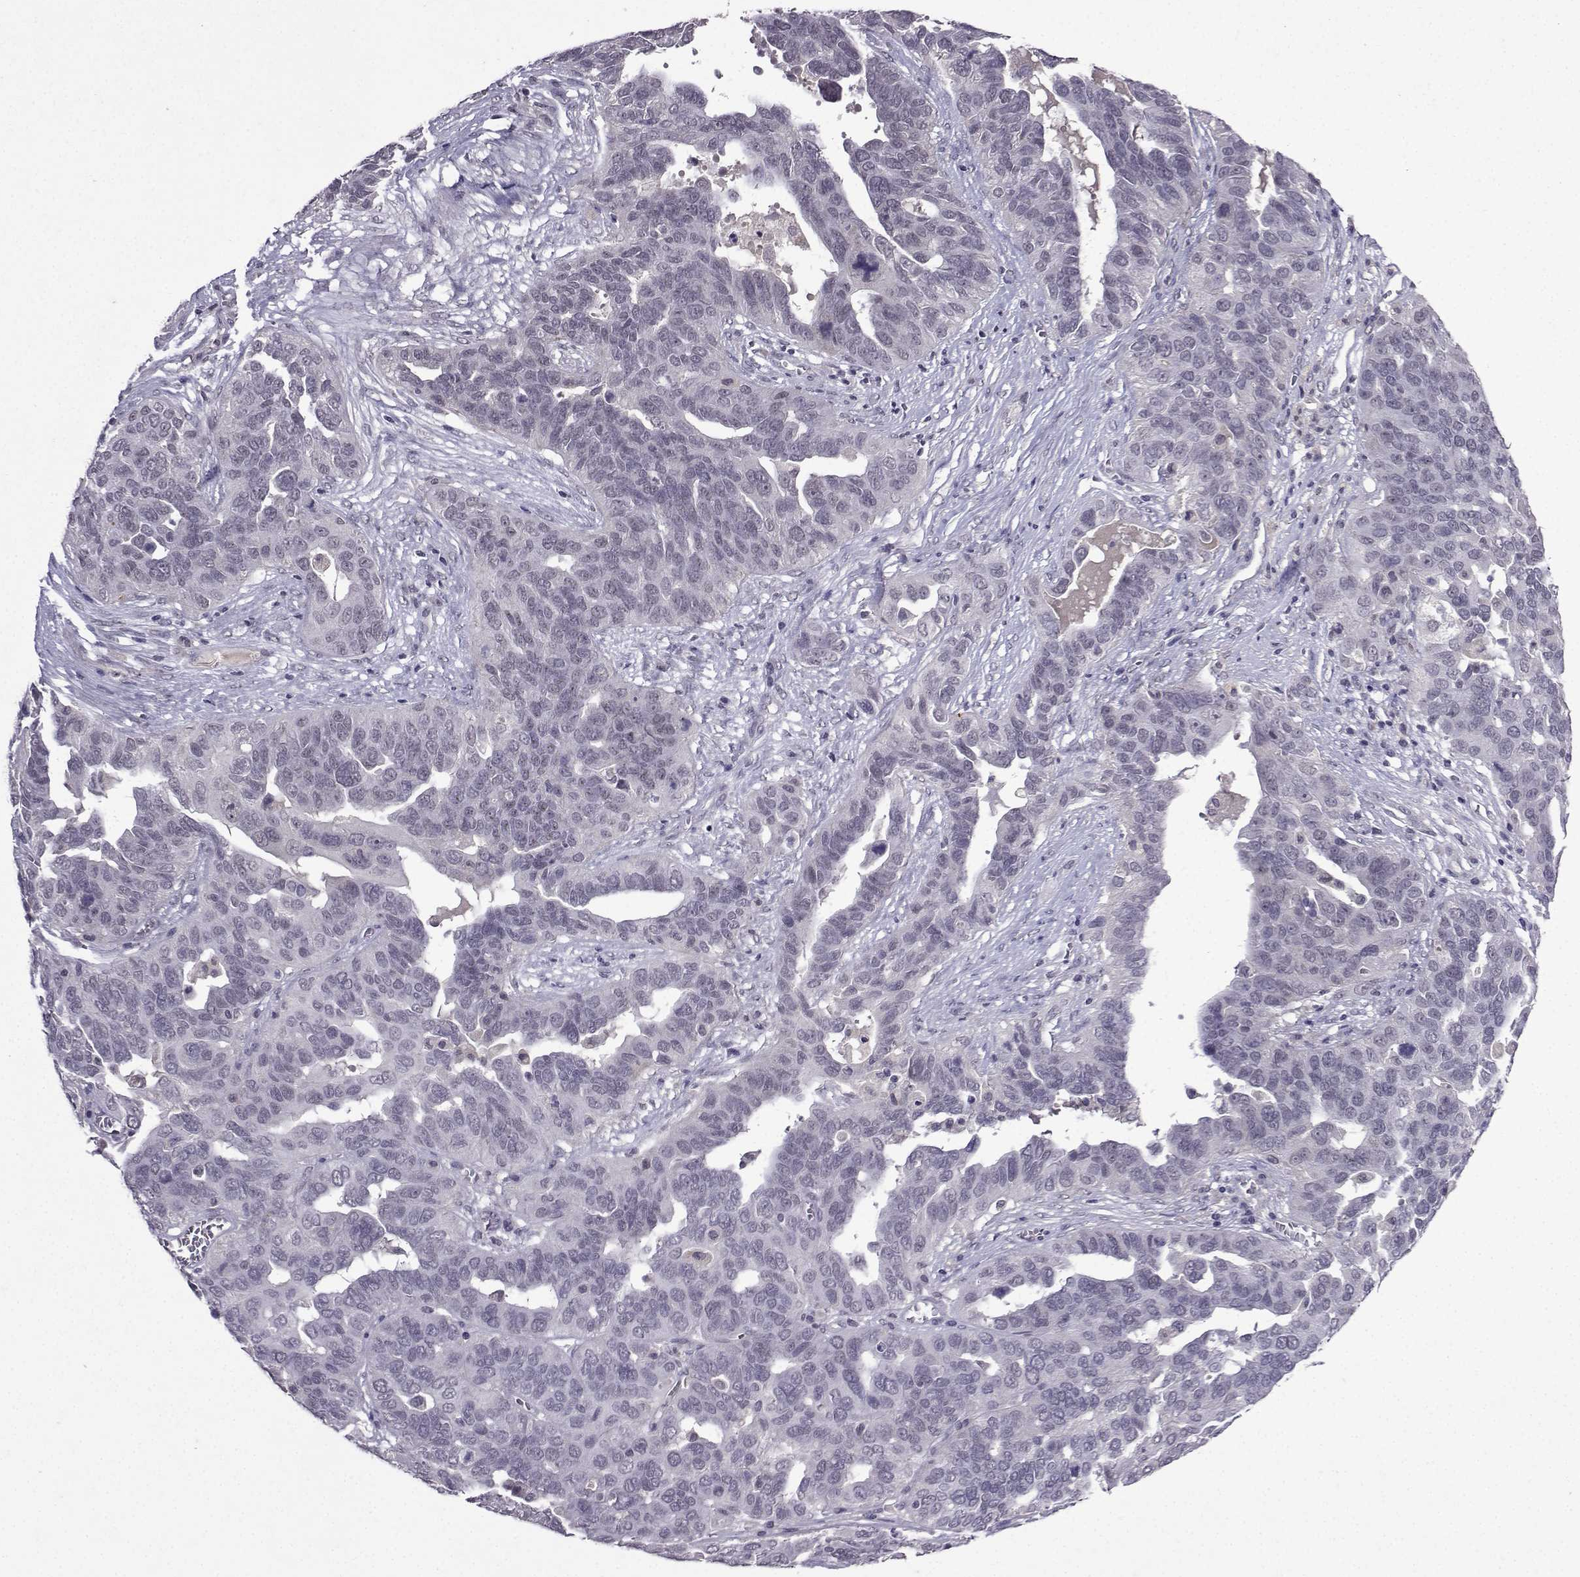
{"staining": {"intensity": "negative", "quantity": "none", "location": "none"}, "tissue": "ovarian cancer", "cell_type": "Tumor cells", "image_type": "cancer", "snomed": [{"axis": "morphology", "description": "Carcinoma, endometroid"}, {"axis": "topography", "description": "Soft tissue"}, {"axis": "topography", "description": "Ovary"}], "caption": "Endometroid carcinoma (ovarian) was stained to show a protein in brown. There is no significant expression in tumor cells.", "gene": "CCL28", "patient": {"sex": "female", "age": 52}}